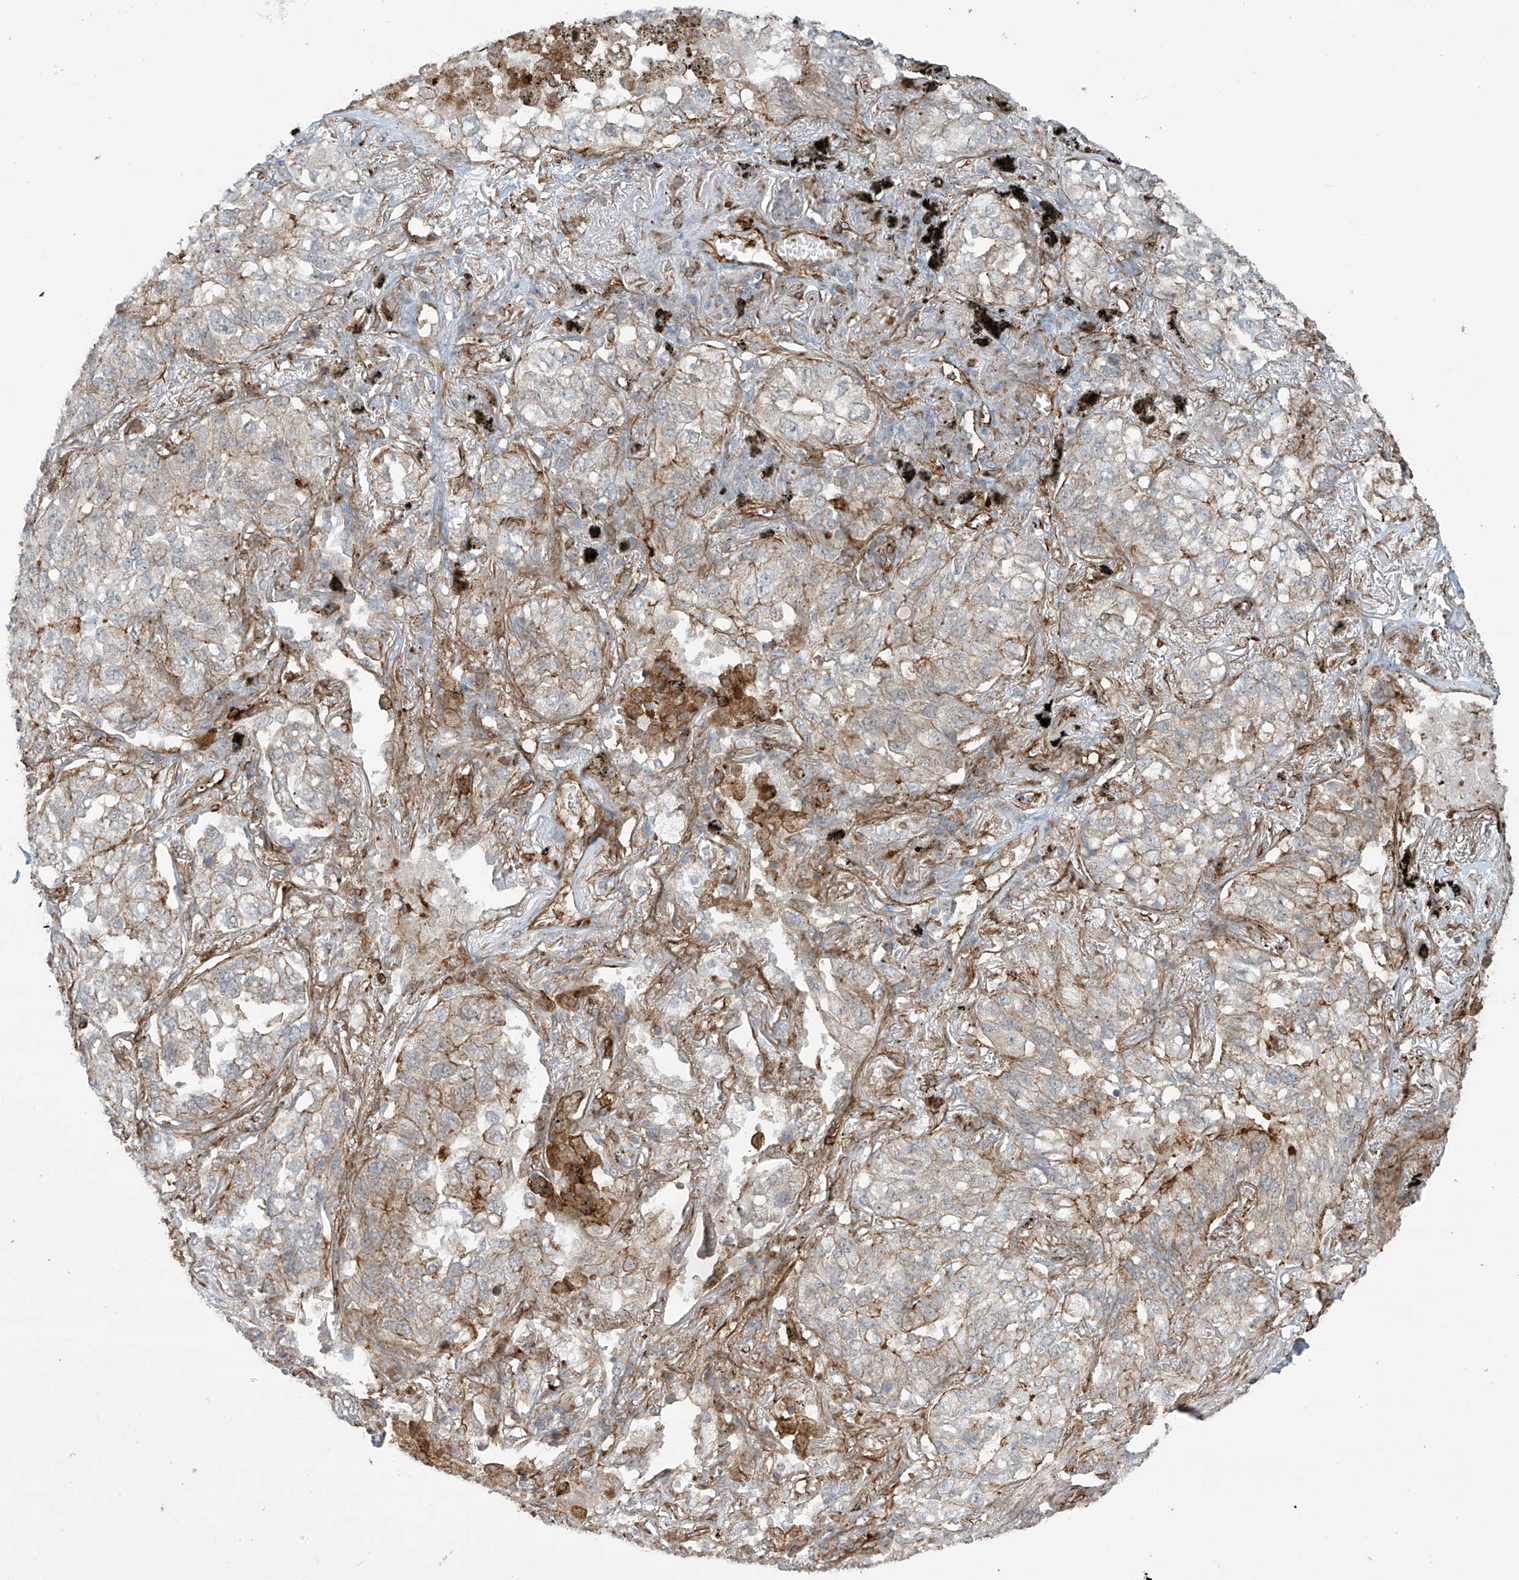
{"staining": {"intensity": "weak", "quantity": "25%-75%", "location": "cytoplasmic/membranous"}, "tissue": "lung cancer", "cell_type": "Tumor cells", "image_type": "cancer", "snomed": [{"axis": "morphology", "description": "Adenocarcinoma, NOS"}, {"axis": "topography", "description": "Lung"}], "caption": "This histopathology image shows immunohistochemistry (IHC) staining of human lung adenocarcinoma, with low weak cytoplasmic/membranous staining in about 25%-75% of tumor cells.", "gene": "SLC9A2", "patient": {"sex": "male", "age": 65}}